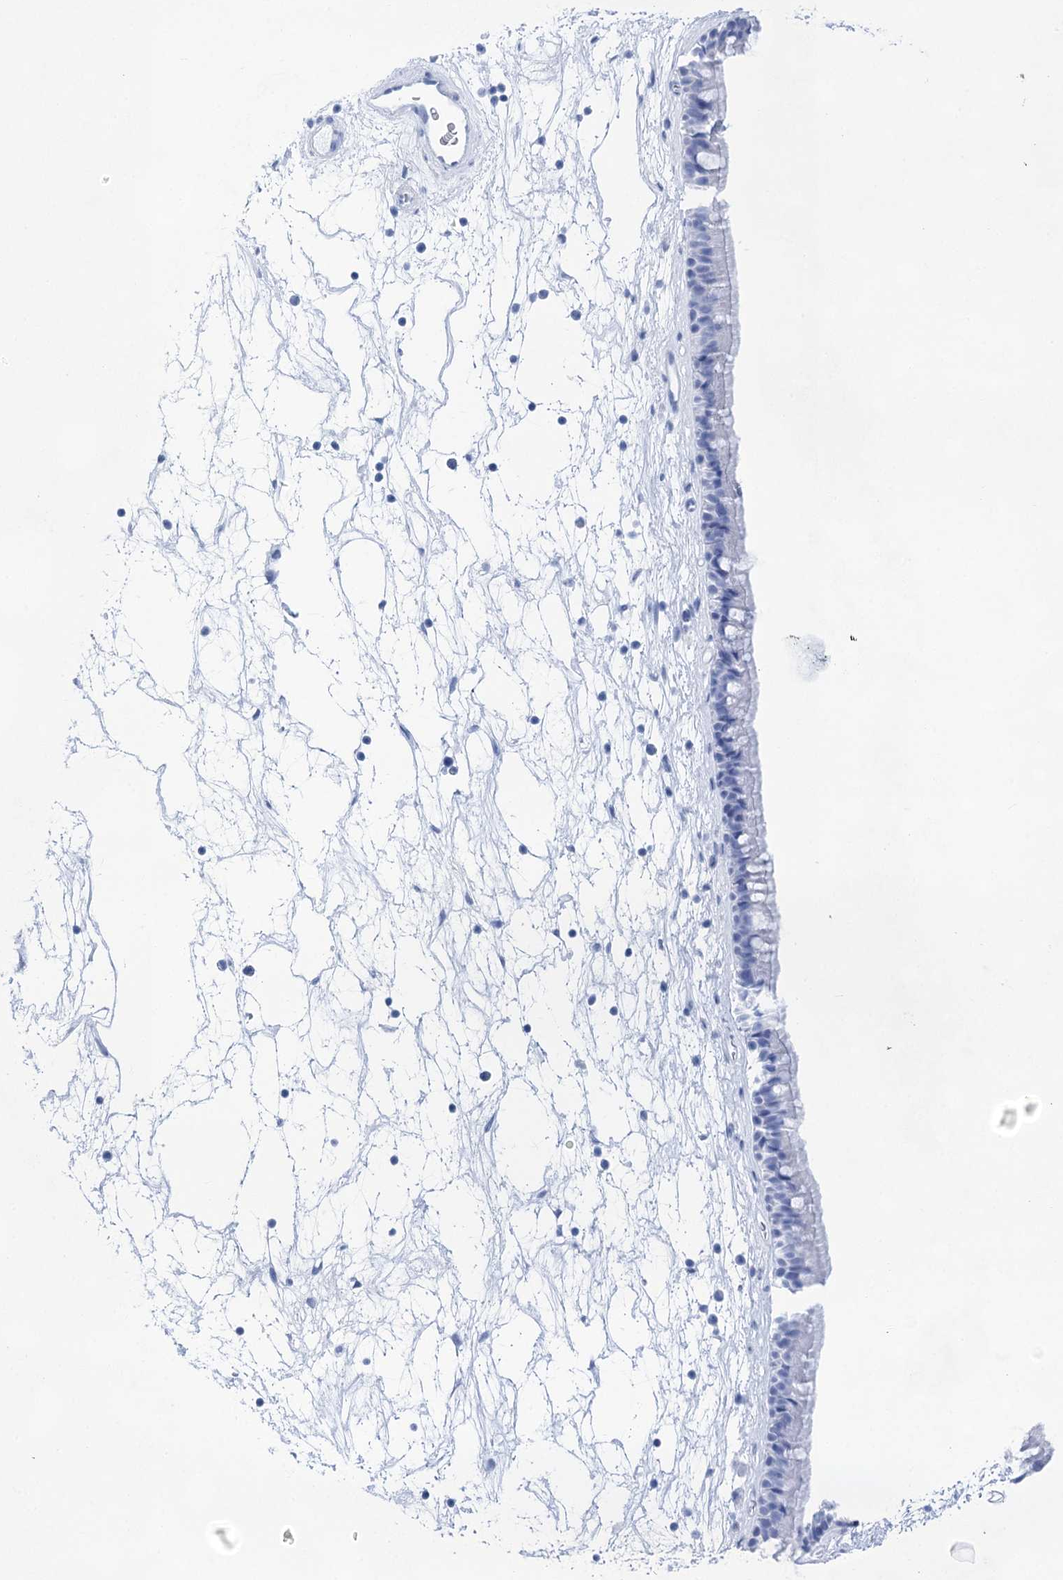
{"staining": {"intensity": "negative", "quantity": "none", "location": "none"}, "tissue": "nasopharynx", "cell_type": "Respiratory epithelial cells", "image_type": "normal", "snomed": [{"axis": "morphology", "description": "Normal tissue, NOS"}, {"axis": "topography", "description": "Nasopharynx"}], "caption": "The IHC micrograph has no significant positivity in respiratory epithelial cells of nasopharynx.", "gene": "LALBA", "patient": {"sex": "male", "age": 64}}